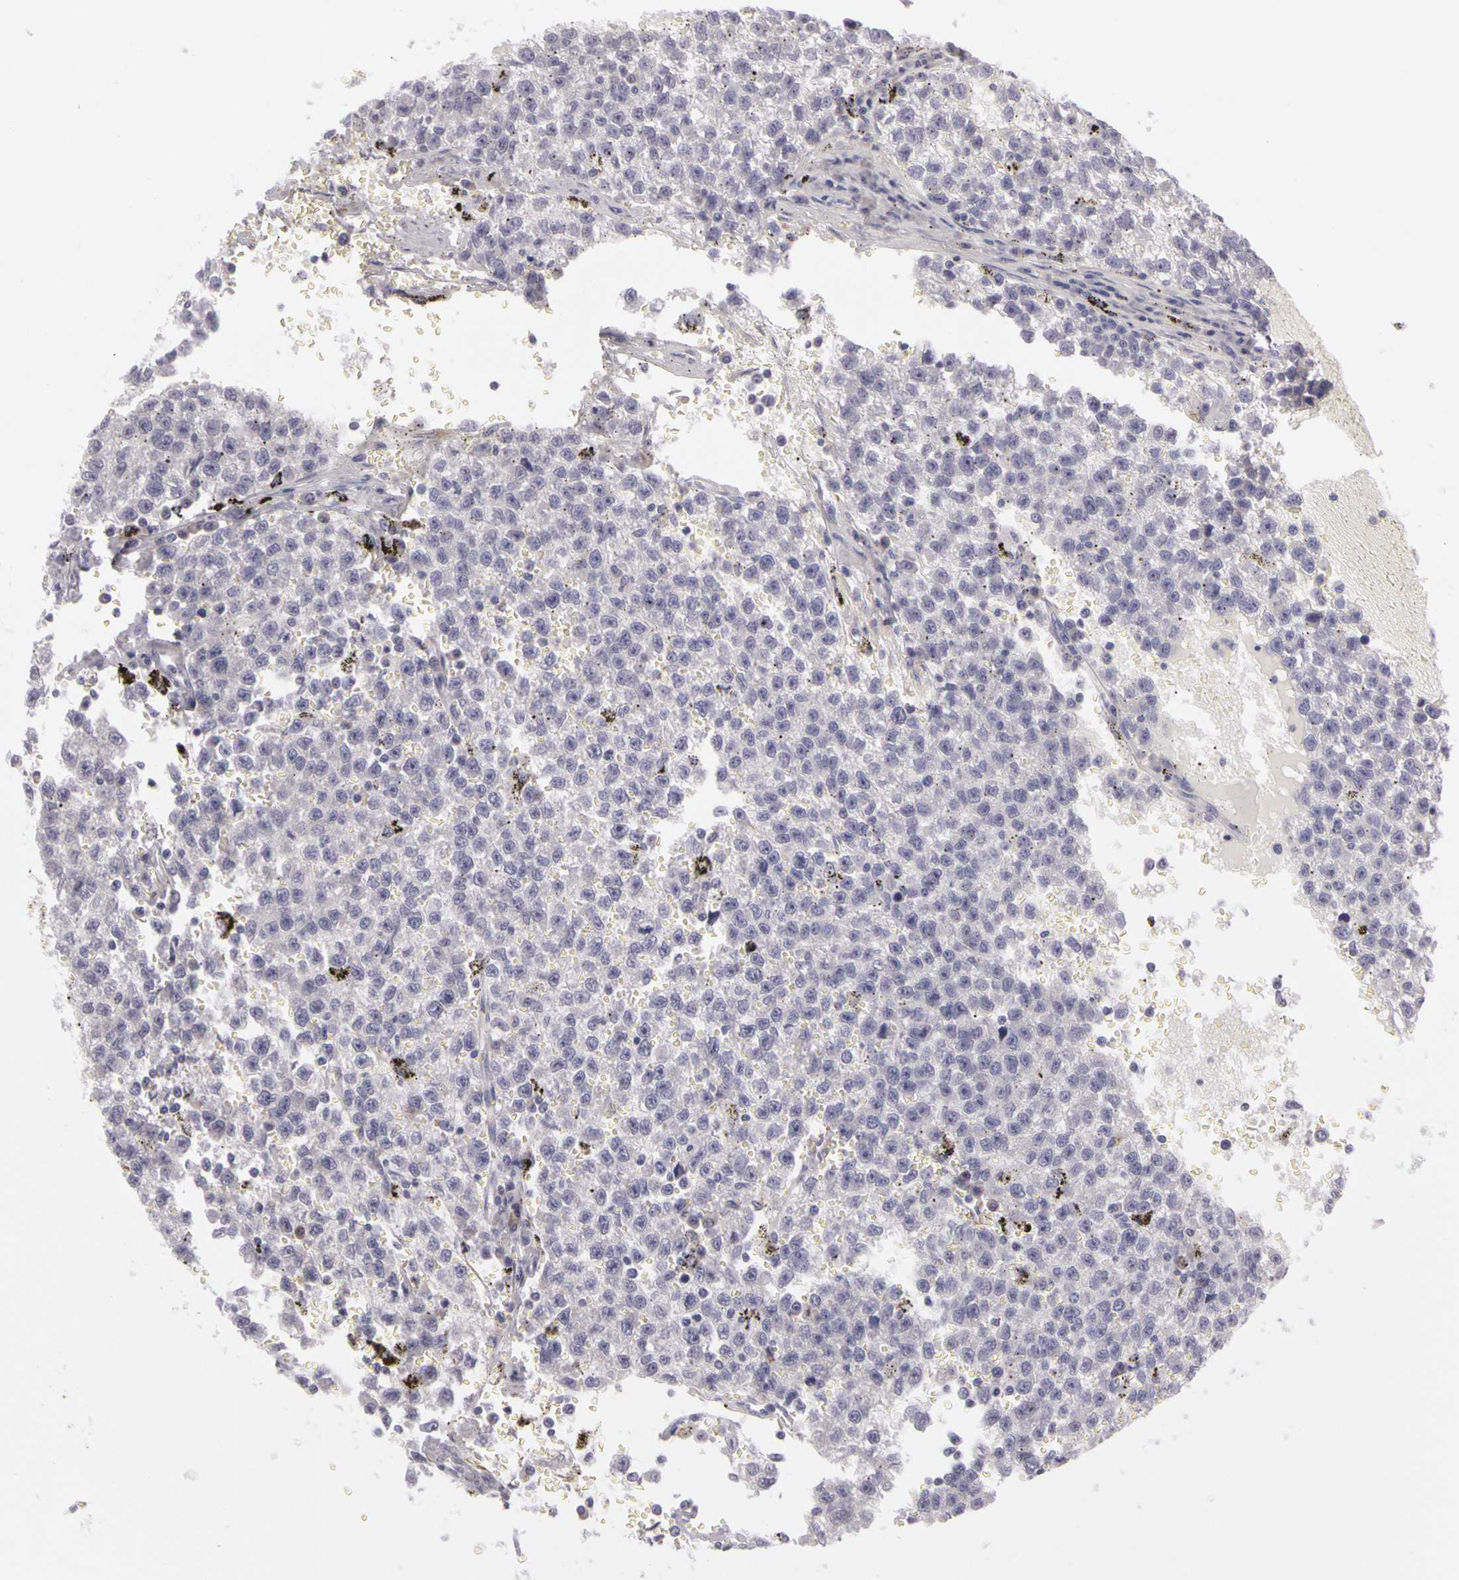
{"staining": {"intensity": "negative", "quantity": "none", "location": "none"}, "tissue": "testis cancer", "cell_type": "Tumor cells", "image_type": "cancer", "snomed": [{"axis": "morphology", "description": "Seminoma, NOS"}, {"axis": "topography", "description": "Testis"}], "caption": "There is no significant staining in tumor cells of seminoma (testis).", "gene": "CNTN2", "patient": {"sex": "male", "age": 35}}